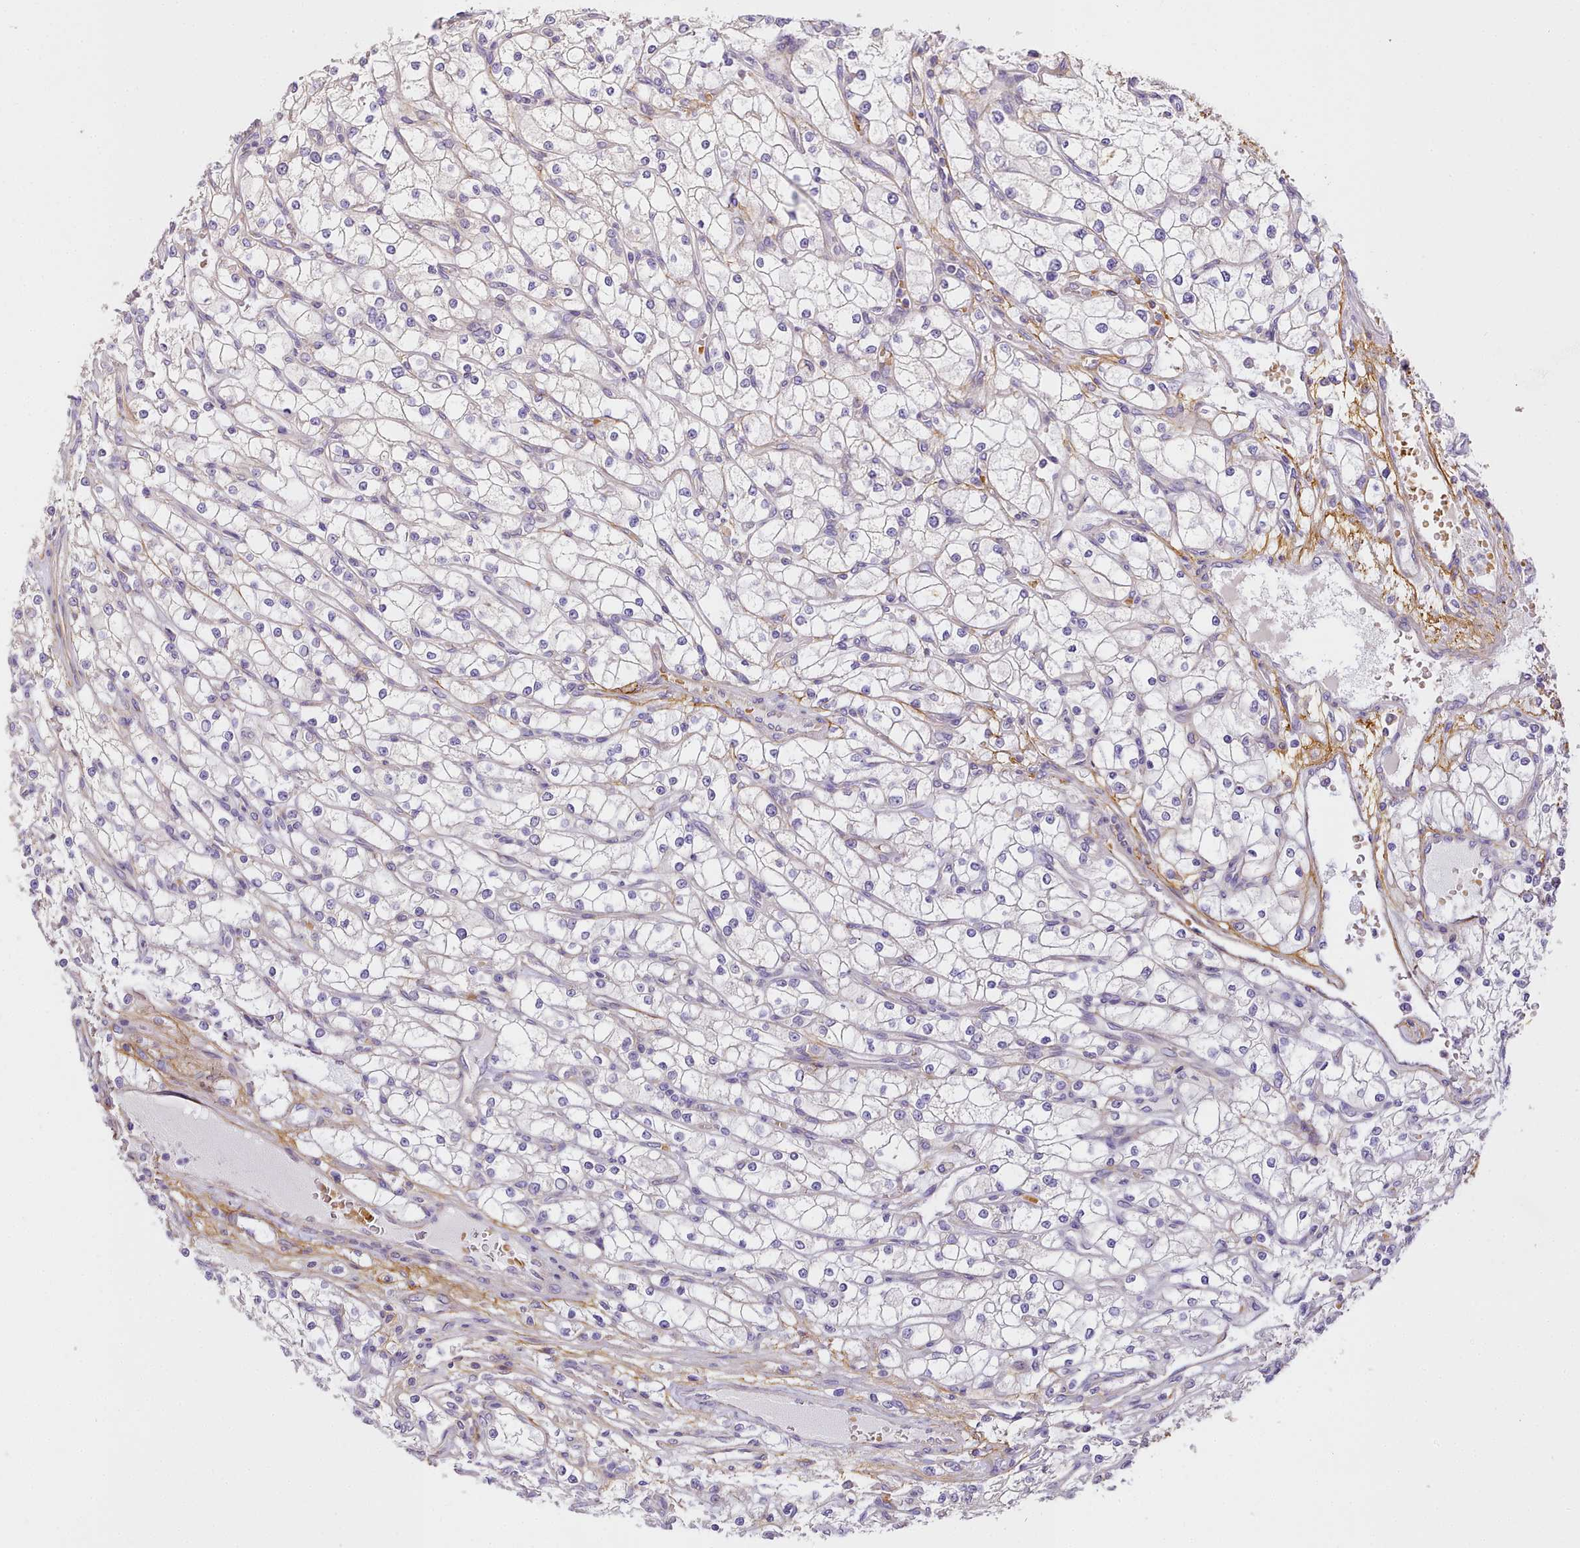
{"staining": {"intensity": "negative", "quantity": "none", "location": "none"}, "tissue": "renal cancer", "cell_type": "Tumor cells", "image_type": "cancer", "snomed": [{"axis": "morphology", "description": "Adenocarcinoma, NOS"}, {"axis": "topography", "description": "Kidney"}], "caption": "Renal cancer stained for a protein using IHC demonstrates no positivity tumor cells.", "gene": "NBPF1", "patient": {"sex": "male", "age": 80}}